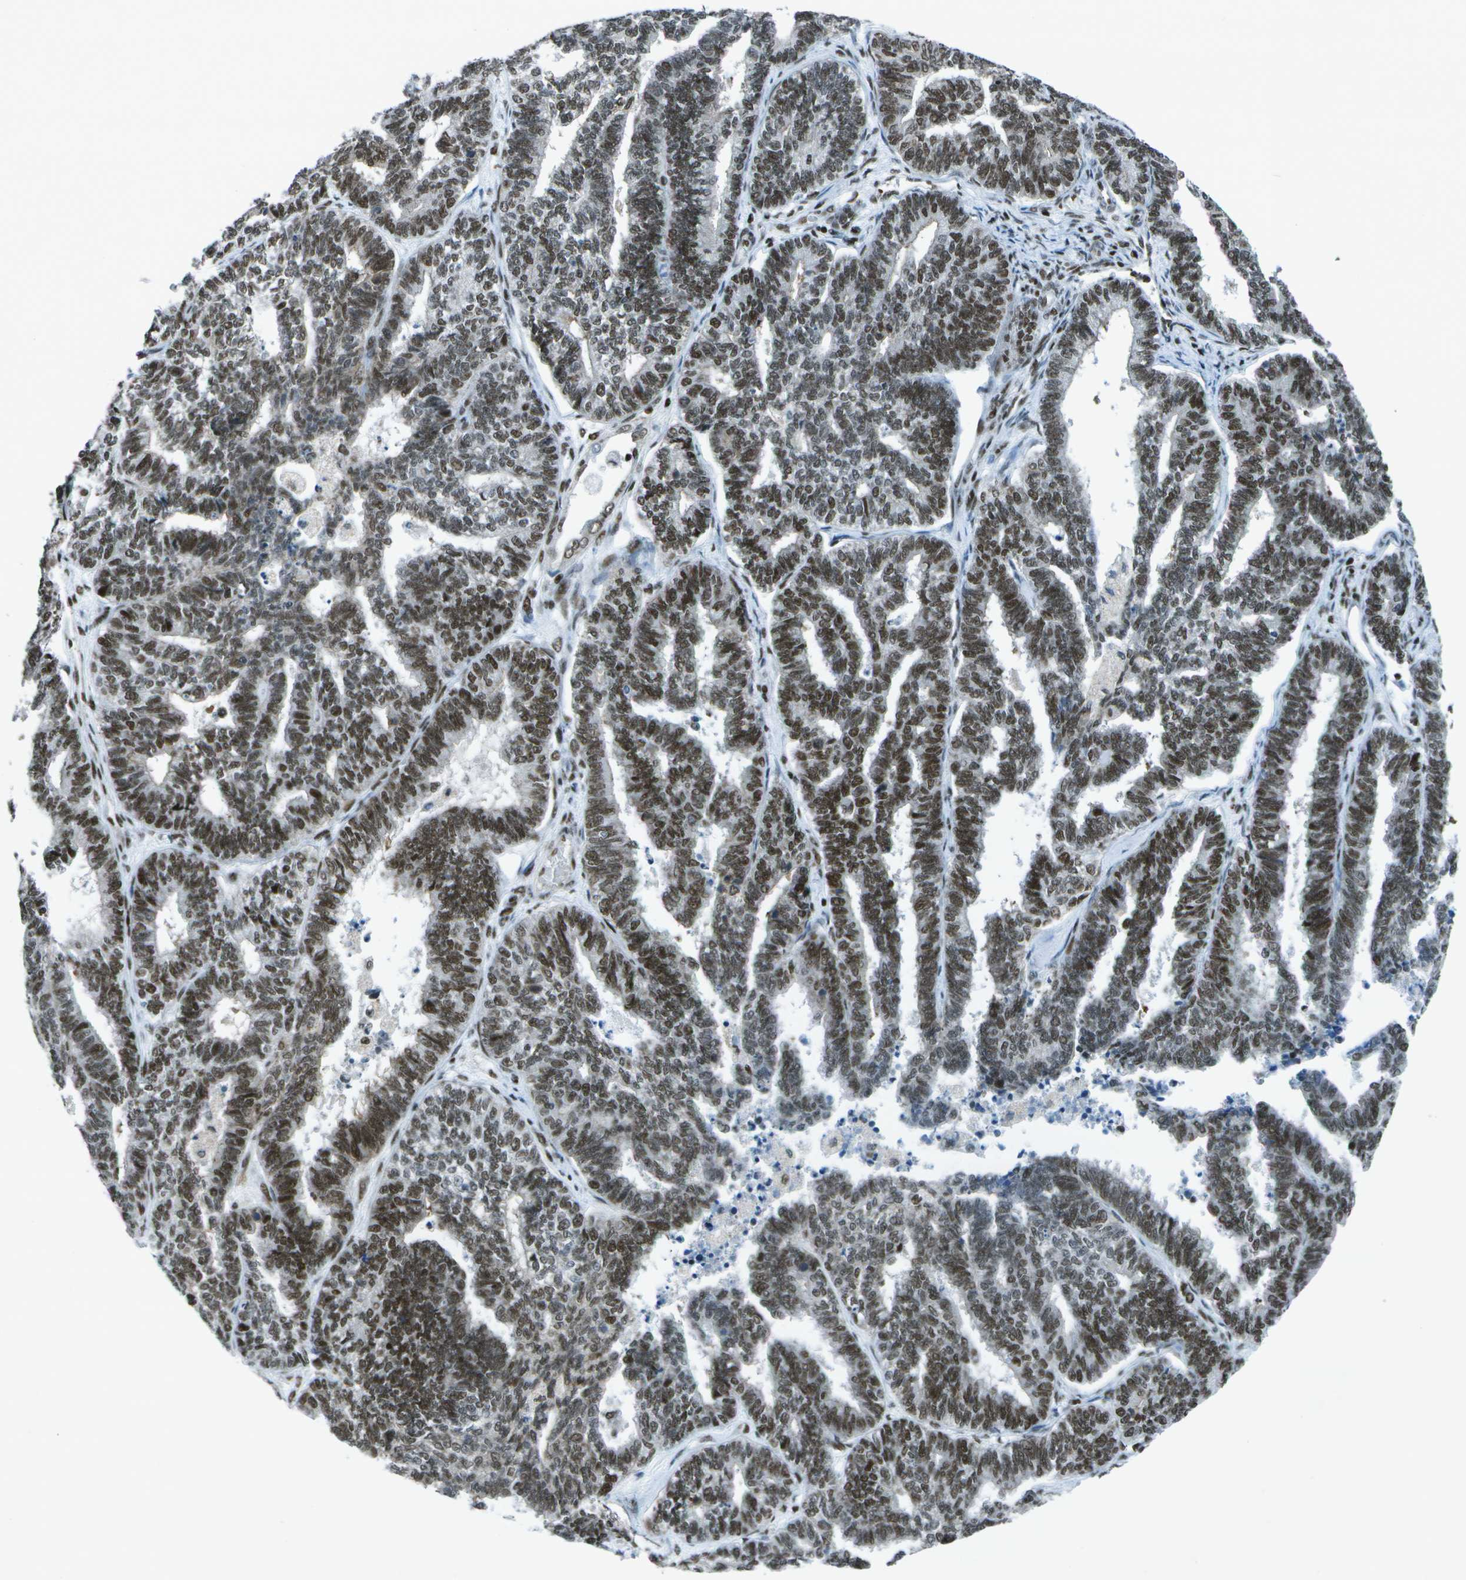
{"staining": {"intensity": "strong", "quantity": ">75%", "location": "nuclear"}, "tissue": "endometrial cancer", "cell_type": "Tumor cells", "image_type": "cancer", "snomed": [{"axis": "morphology", "description": "Adenocarcinoma, NOS"}, {"axis": "topography", "description": "Endometrium"}], "caption": "A brown stain shows strong nuclear staining of a protein in endometrial adenocarcinoma tumor cells. The staining is performed using DAB brown chromogen to label protein expression. The nuclei are counter-stained blue using hematoxylin.", "gene": "MTA2", "patient": {"sex": "female", "age": 70}}